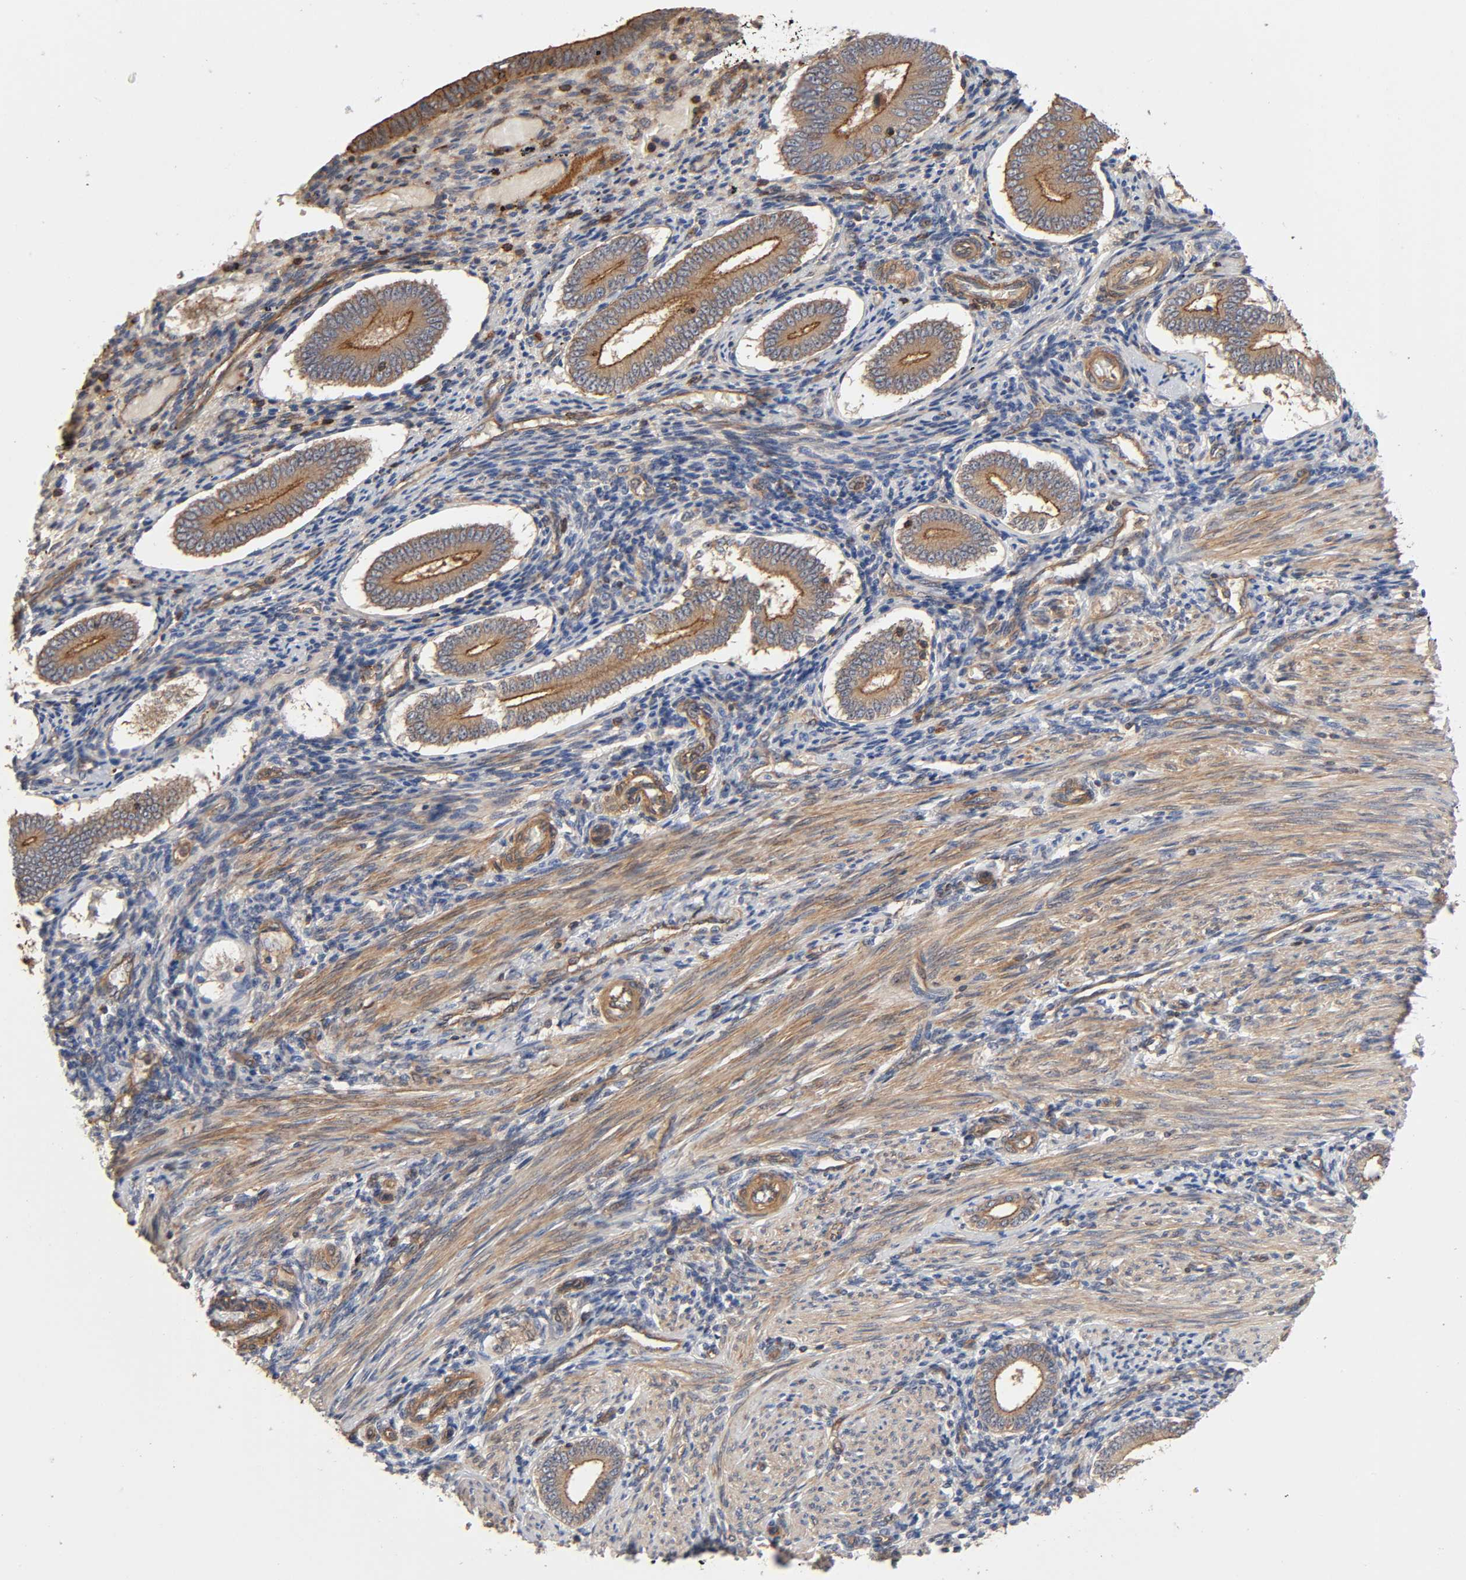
{"staining": {"intensity": "moderate", "quantity": "25%-75%", "location": "cytoplasmic/membranous"}, "tissue": "endometrium", "cell_type": "Cells in endometrial stroma", "image_type": "normal", "snomed": [{"axis": "morphology", "description": "Normal tissue, NOS"}, {"axis": "topography", "description": "Endometrium"}], "caption": "IHC histopathology image of normal human endometrium stained for a protein (brown), which reveals medium levels of moderate cytoplasmic/membranous expression in approximately 25%-75% of cells in endometrial stroma.", "gene": "LAMTOR2", "patient": {"sex": "female", "age": 42}}